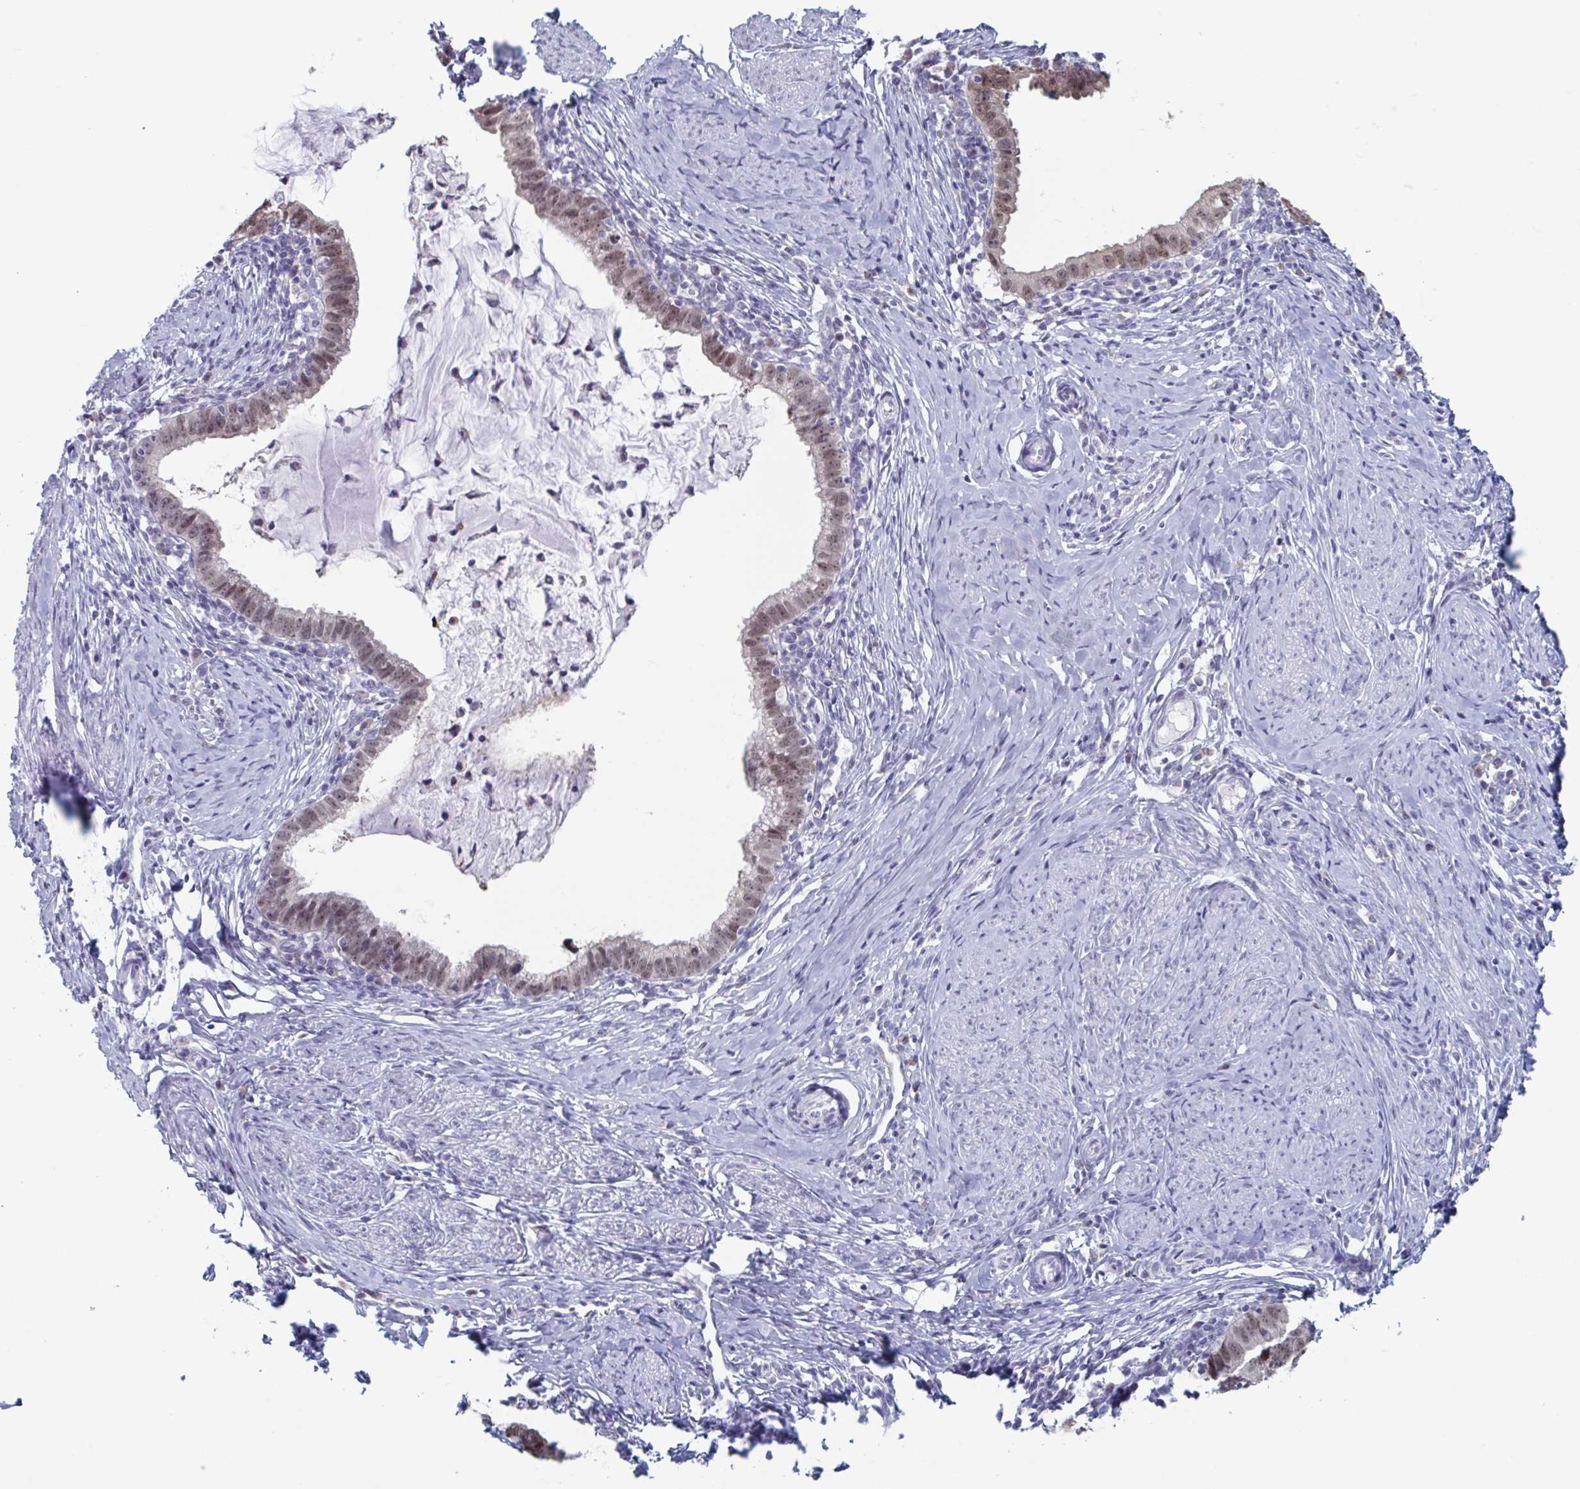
{"staining": {"intensity": "weak", "quantity": ">75%", "location": "nuclear"}, "tissue": "cervical cancer", "cell_type": "Tumor cells", "image_type": "cancer", "snomed": [{"axis": "morphology", "description": "Adenocarcinoma, NOS"}, {"axis": "topography", "description": "Cervix"}], "caption": "Protein analysis of cervical cancer (adenocarcinoma) tissue reveals weak nuclear positivity in about >75% of tumor cells. Using DAB (brown) and hematoxylin (blue) stains, captured at high magnification using brightfield microscopy.", "gene": "FOXA1", "patient": {"sex": "female", "age": 36}}